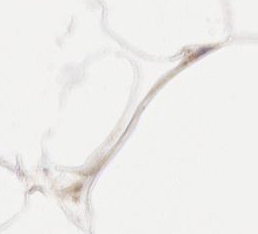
{"staining": {"intensity": "weak", "quantity": "<25%", "location": "cytoplasmic/membranous"}, "tissue": "adipose tissue", "cell_type": "Adipocytes", "image_type": "normal", "snomed": [{"axis": "morphology", "description": "Normal tissue, NOS"}, {"axis": "morphology", "description": "Duct carcinoma"}, {"axis": "topography", "description": "Breast"}, {"axis": "topography", "description": "Adipose tissue"}], "caption": "Photomicrograph shows no protein positivity in adipocytes of unremarkable adipose tissue. Nuclei are stained in blue.", "gene": "PIK3R1", "patient": {"sex": "female", "age": 37}}